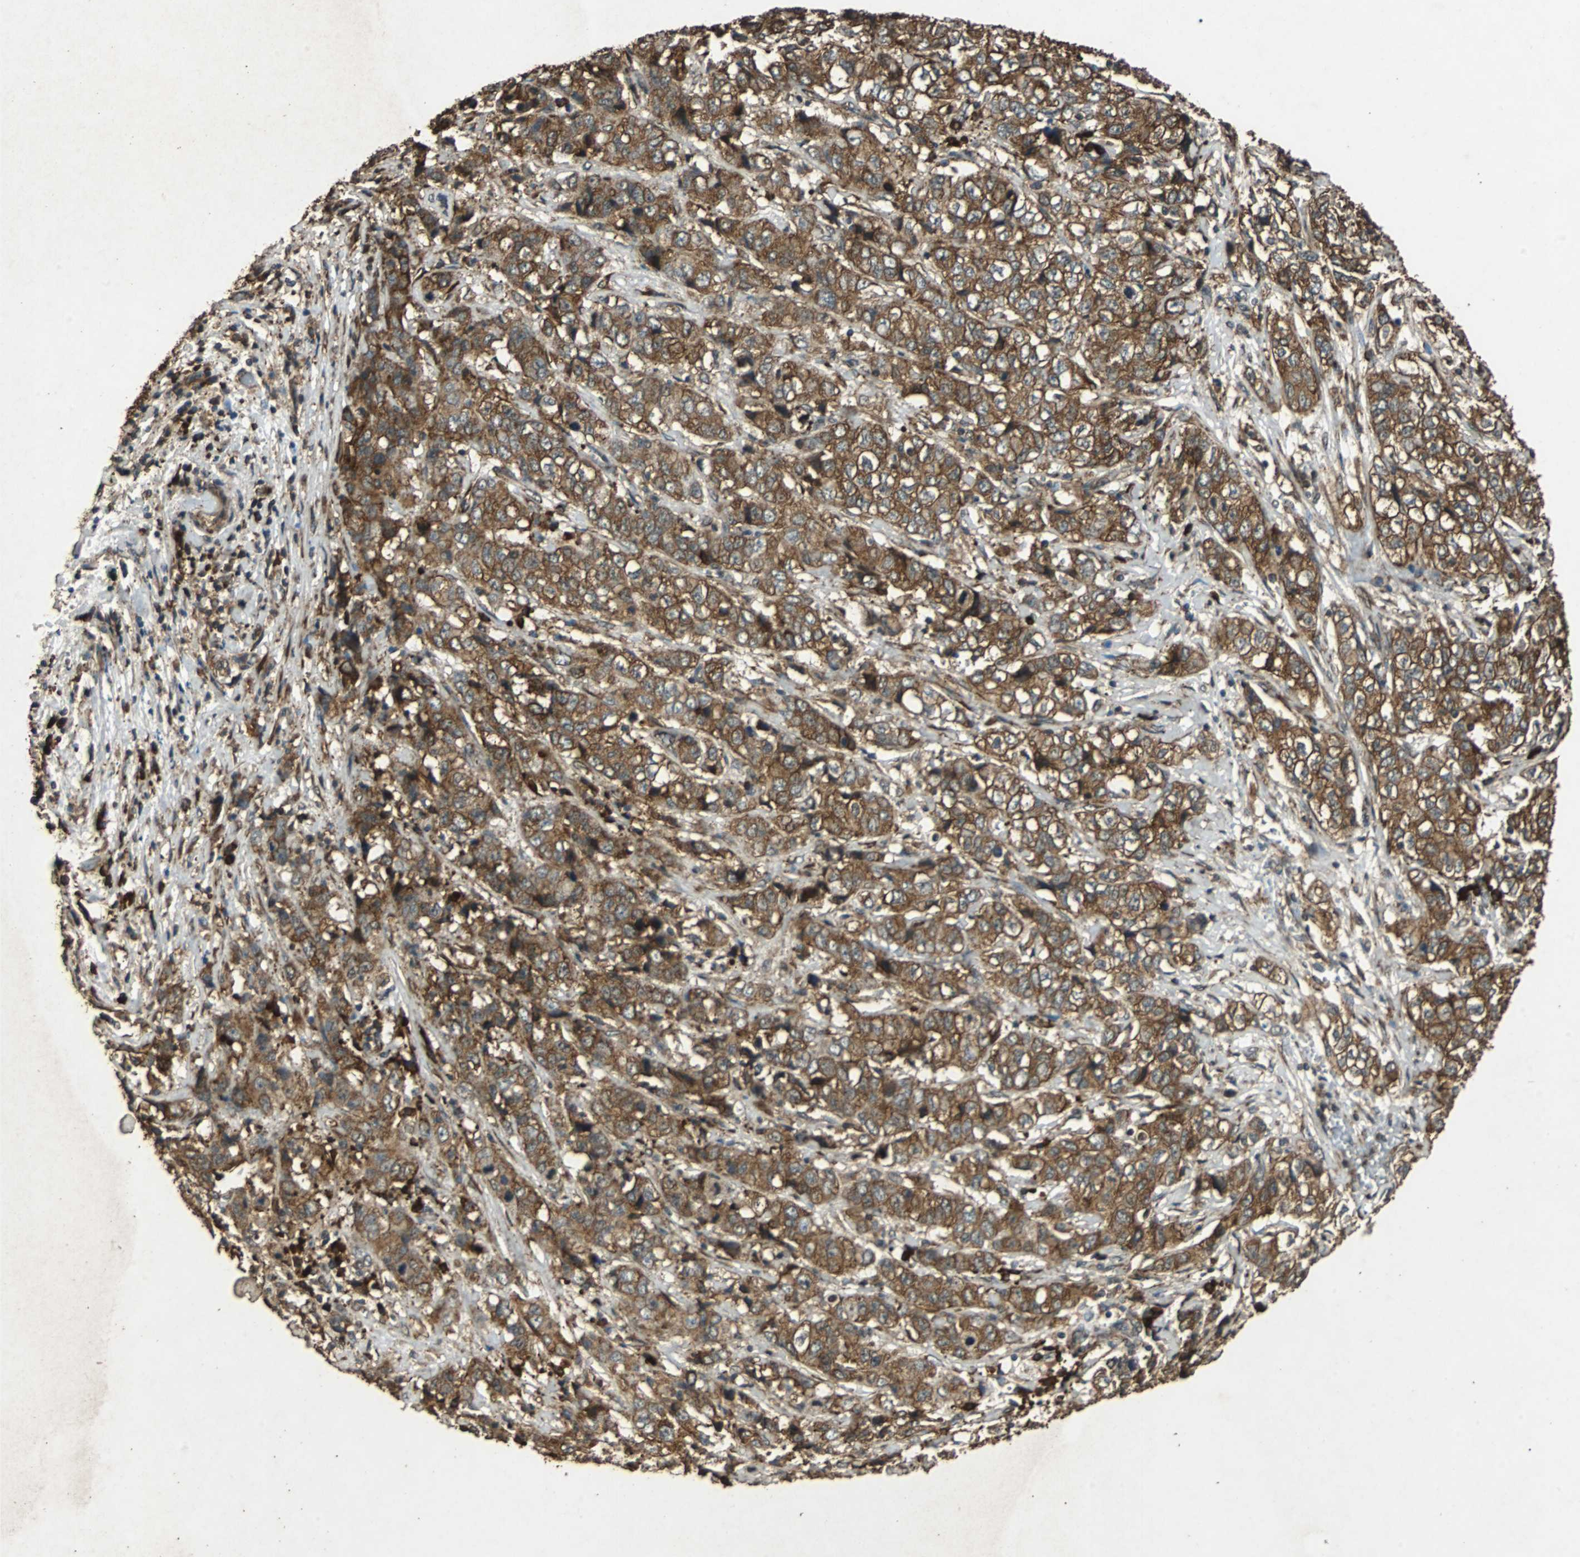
{"staining": {"intensity": "strong", "quantity": ">75%", "location": "cytoplasmic/membranous"}, "tissue": "stomach cancer", "cell_type": "Tumor cells", "image_type": "cancer", "snomed": [{"axis": "morphology", "description": "Adenocarcinoma, NOS"}, {"axis": "topography", "description": "Stomach"}], "caption": "Protein analysis of stomach cancer tissue shows strong cytoplasmic/membranous staining in approximately >75% of tumor cells.", "gene": "NAA10", "patient": {"sex": "male", "age": 48}}